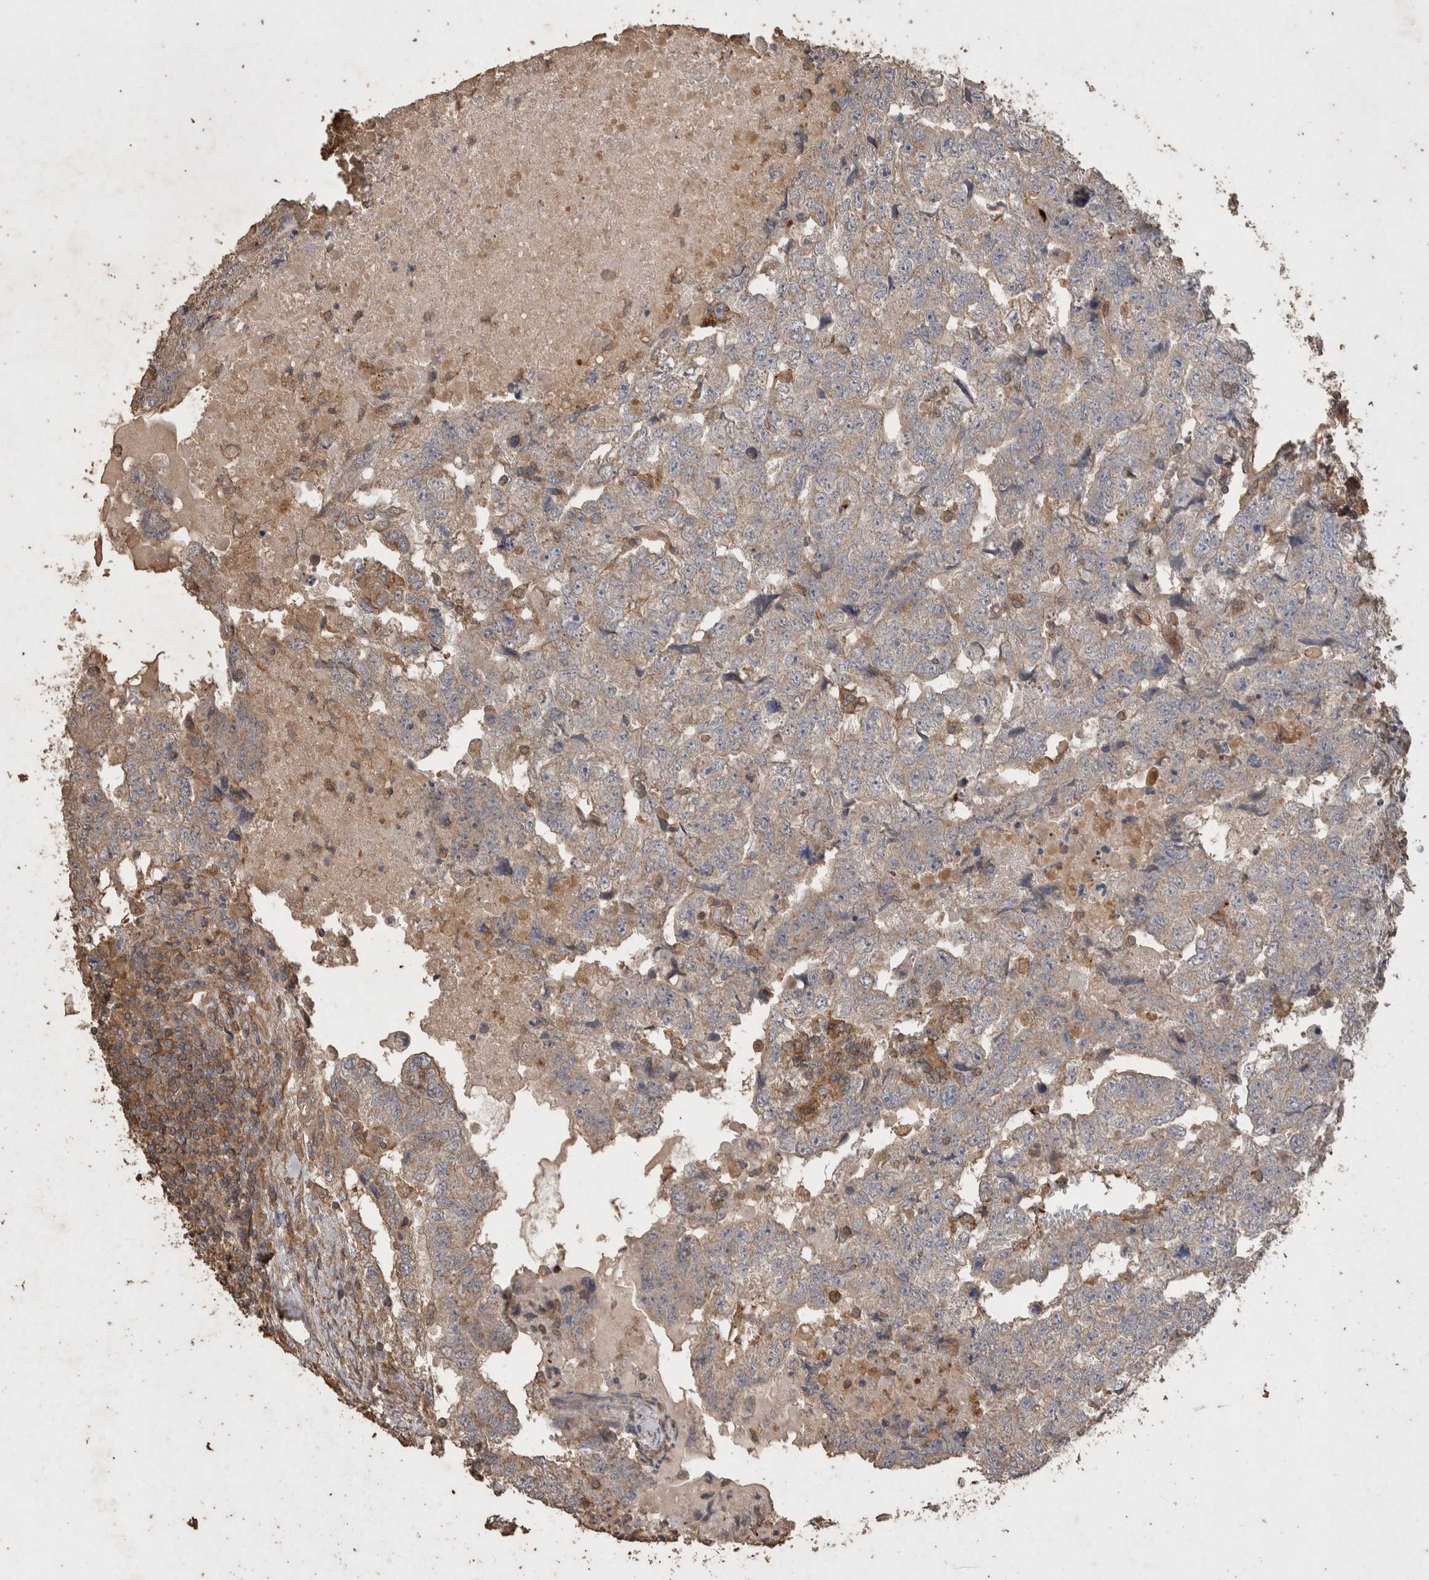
{"staining": {"intensity": "weak", "quantity": "25%-75%", "location": "cytoplasmic/membranous"}, "tissue": "testis cancer", "cell_type": "Tumor cells", "image_type": "cancer", "snomed": [{"axis": "morphology", "description": "Carcinoma, Embryonal, NOS"}, {"axis": "topography", "description": "Testis"}], "caption": "Brown immunohistochemical staining in embryonal carcinoma (testis) reveals weak cytoplasmic/membranous staining in about 25%-75% of tumor cells. (Brightfield microscopy of DAB IHC at high magnification).", "gene": "SNX31", "patient": {"sex": "male", "age": 36}}